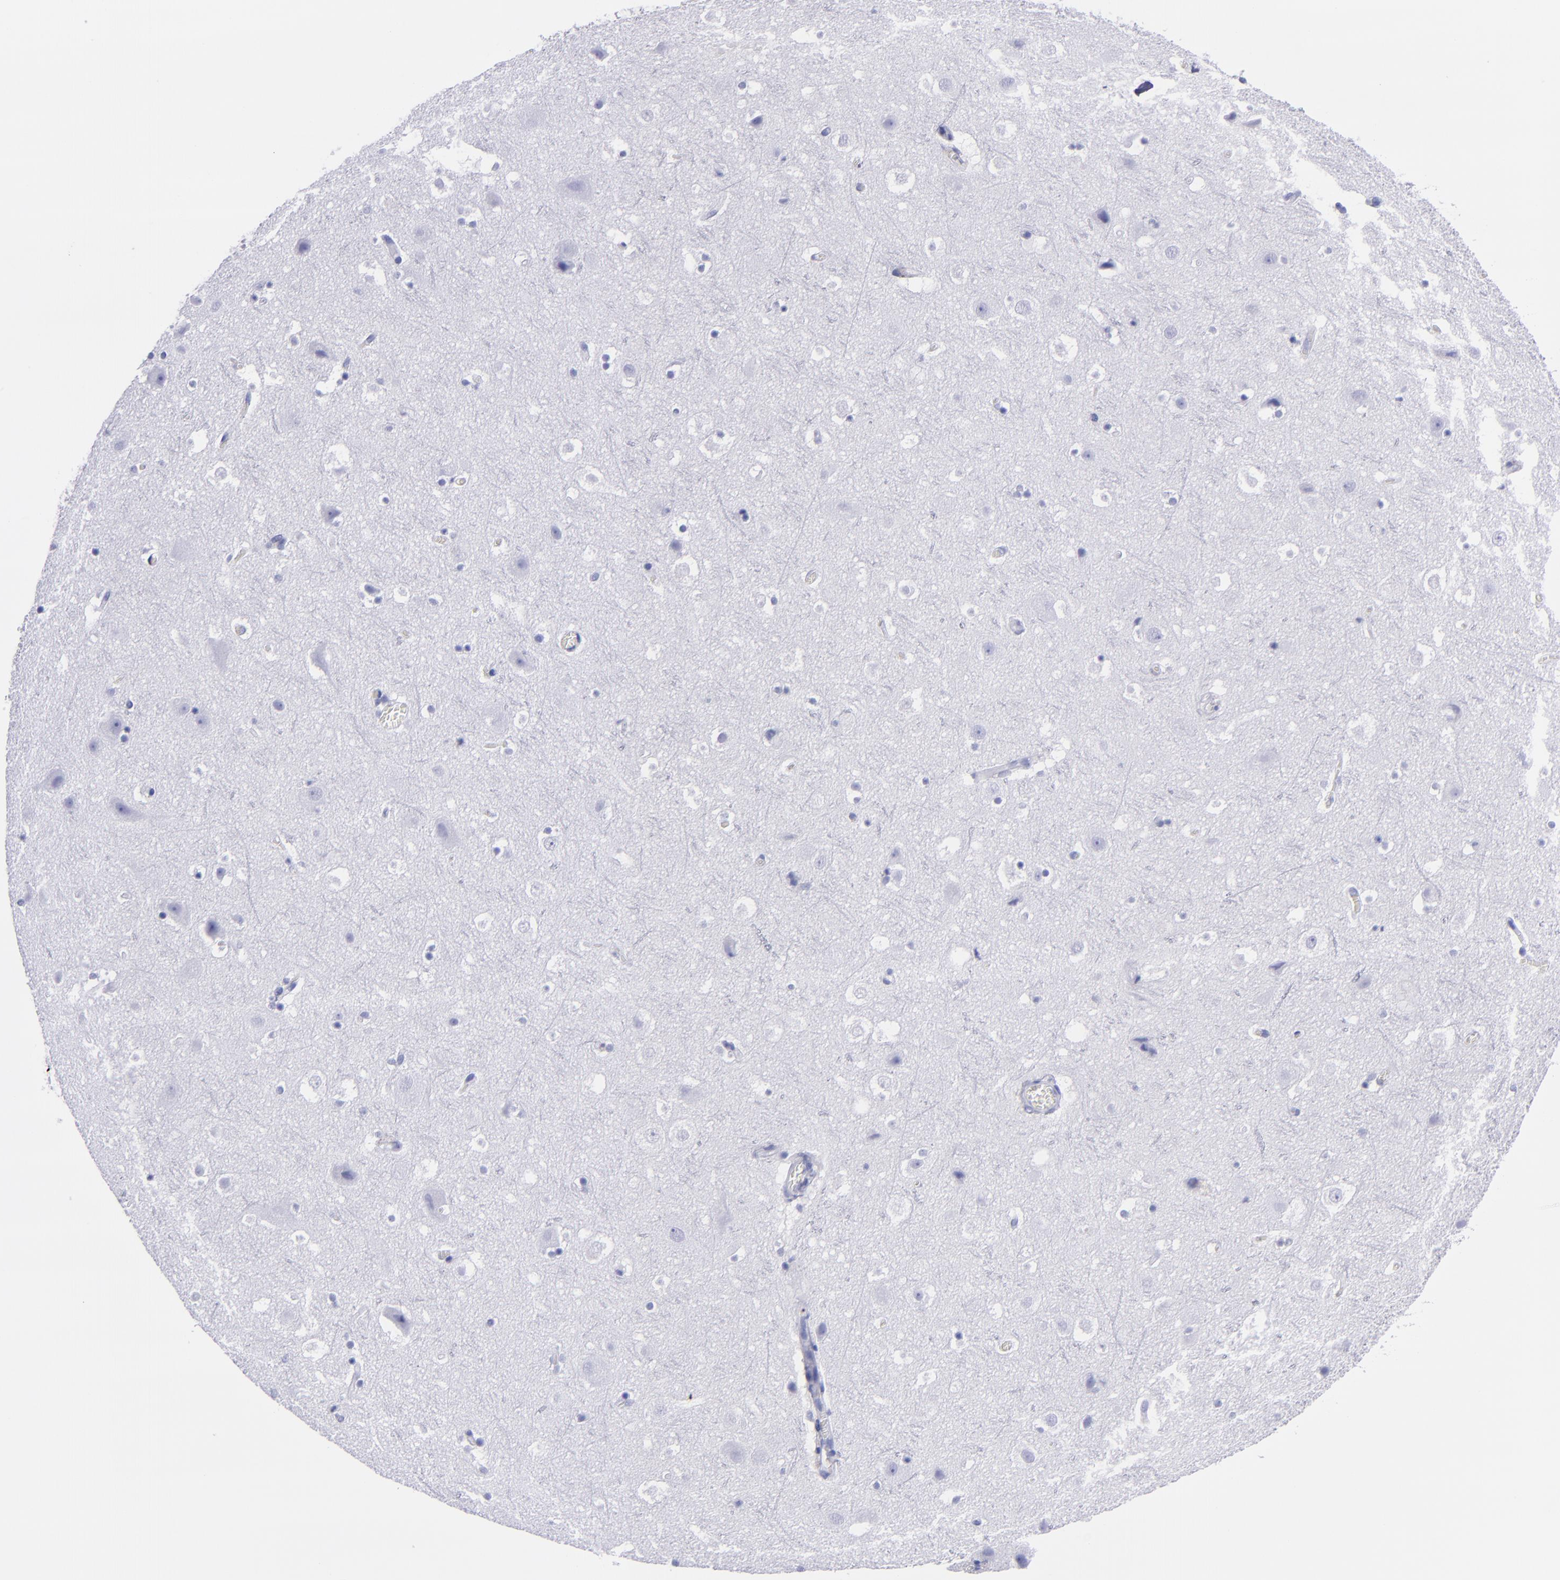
{"staining": {"intensity": "negative", "quantity": "none", "location": "none"}, "tissue": "cerebral cortex", "cell_type": "Endothelial cells", "image_type": "normal", "snomed": [{"axis": "morphology", "description": "Normal tissue, NOS"}, {"axis": "topography", "description": "Cerebral cortex"}], "caption": "DAB immunohistochemical staining of normal human cerebral cortex shows no significant positivity in endothelial cells.", "gene": "CD38", "patient": {"sex": "male", "age": 45}}